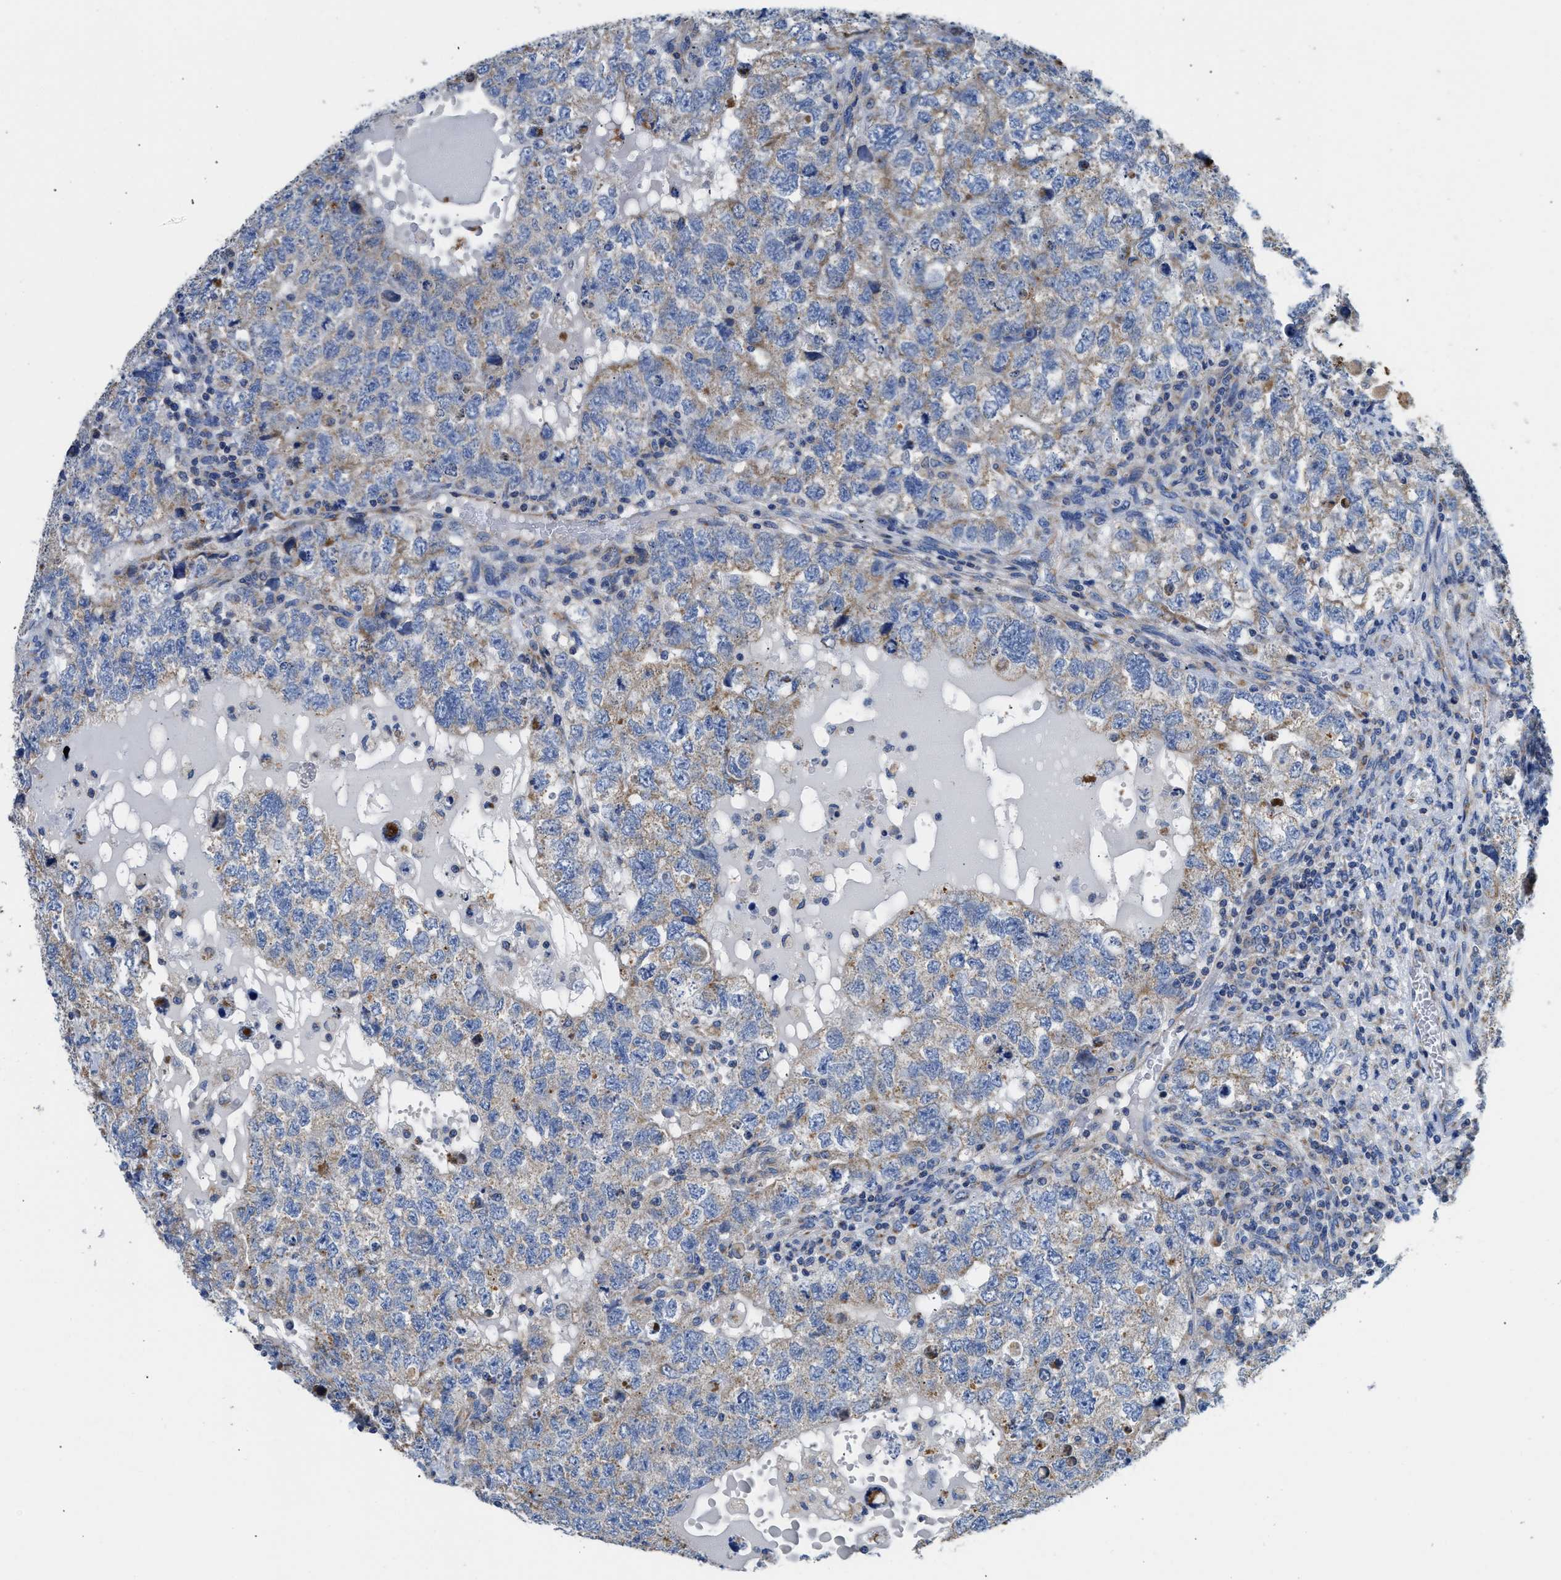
{"staining": {"intensity": "weak", "quantity": "25%-75%", "location": "cytoplasmic/membranous"}, "tissue": "testis cancer", "cell_type": "Tumor cells", "image_type": "cancer", "snomed": [{"axis": "morphology", "description": "Carcinoma, Embryonal, NOS"}, {"axis": "topography", "description": "Testis"}], "caption": "Protein expression analysis of human embryonal carcinoma (testis) reveals weak cytoplasmic/membranous expression in approximately 25%-75% of tumor cells.", "gene": "SLC25A13", "patient": {"sex": "male", "age": 36}}